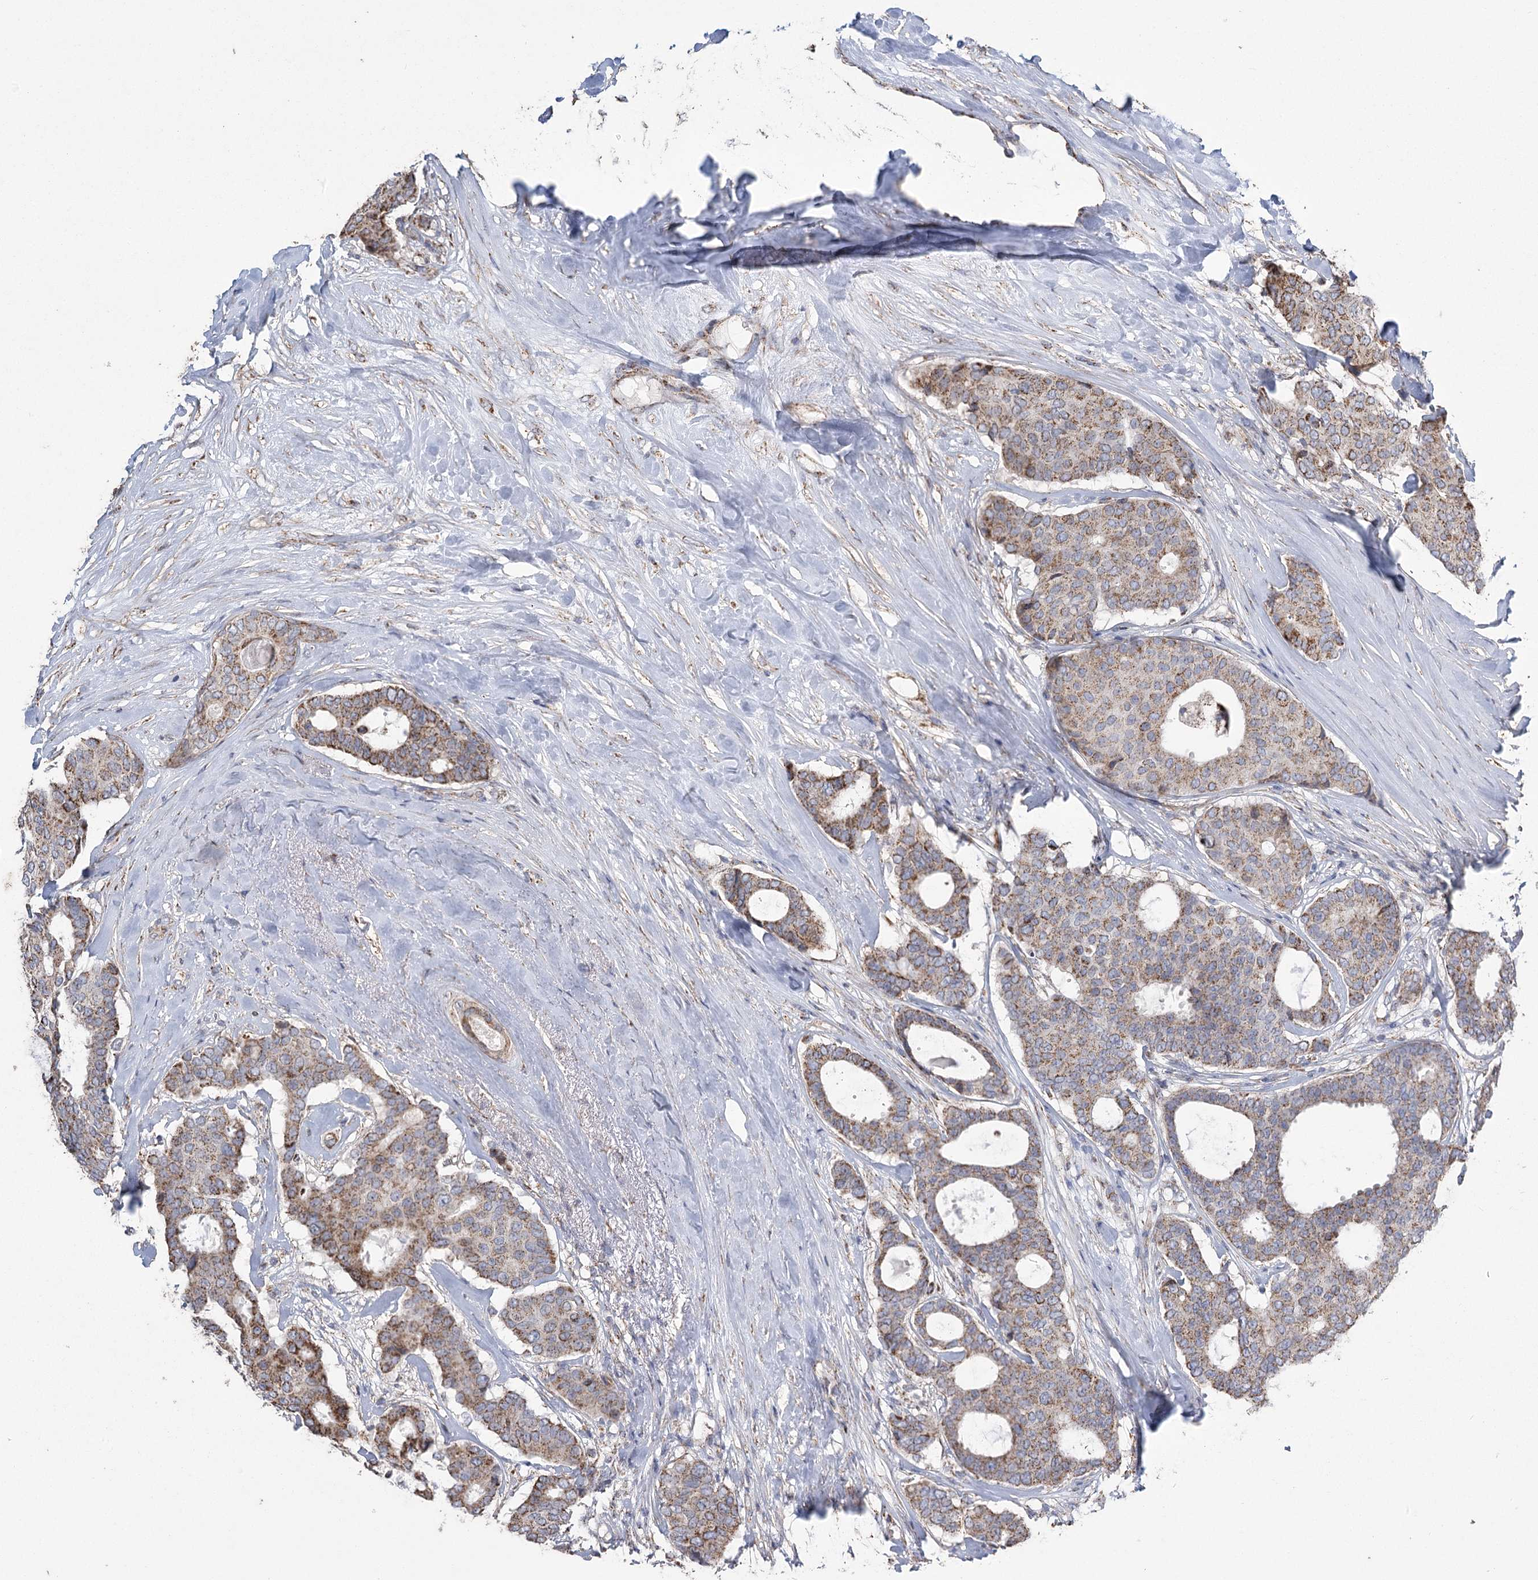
{"staining": {"intensity": "moderate", "quantity": ">75%", "location": "cytoplasmic/membranous"}, "tissue": "breast cancer", "cell_type": "Tumor cells", "image_type": "cancer", "snomed": [{"axis": "morphology", "description": "Duct carcinoma"}, {"axis": "topography", "description": "Breast"}], "caption": "The histopathology image shows staining of invasive ductal carcinoma (breast), revealing moderate cytoplasmic/membranous protein expression (brown color) within tumor cells.", "gene": "RANBP3L", "patient": {"sex": "female", "age": 75}}